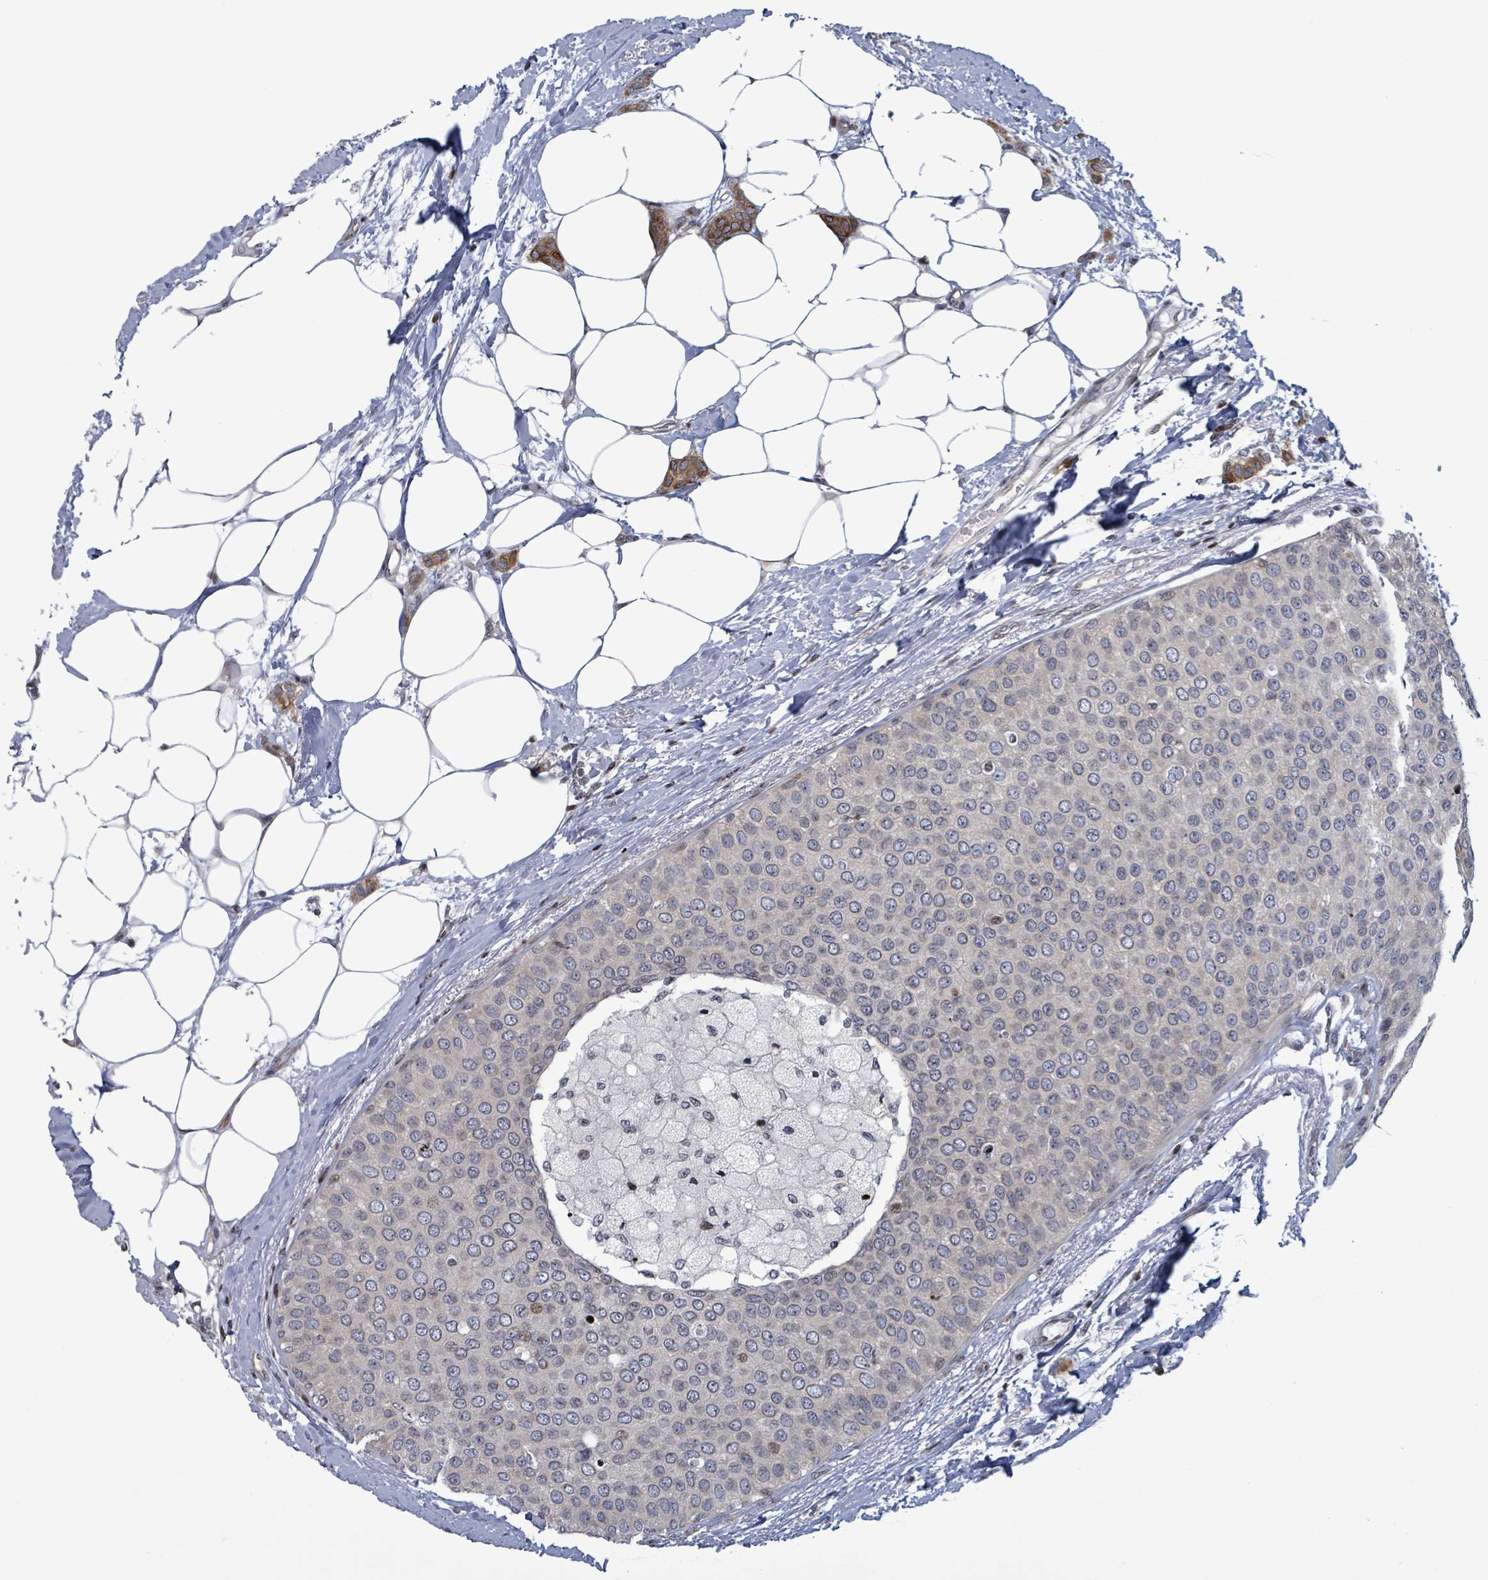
{"staining": {"intensity": "weak", "quantity": ">75%", "location": "cytoplasmic/membranous"}, "tissue": "breast cancer", "cell_type": "Tumor cells", "image_type": "cancer", "snomed": [{"axis": "morphology", "description": "Duct carcinoma"}, {"axis": "topography", "description": "Breast"}], "caption": "Immunohistochemical staining of invasive ductal carcinoma (breast) exhibits weak cytoplasmic/membranous protein positivity in approximately >75% of tumor cells. Nuclei are stained in blue.", "gene": "FNDC4", "patient": {"sex": "female", "age": 72}}